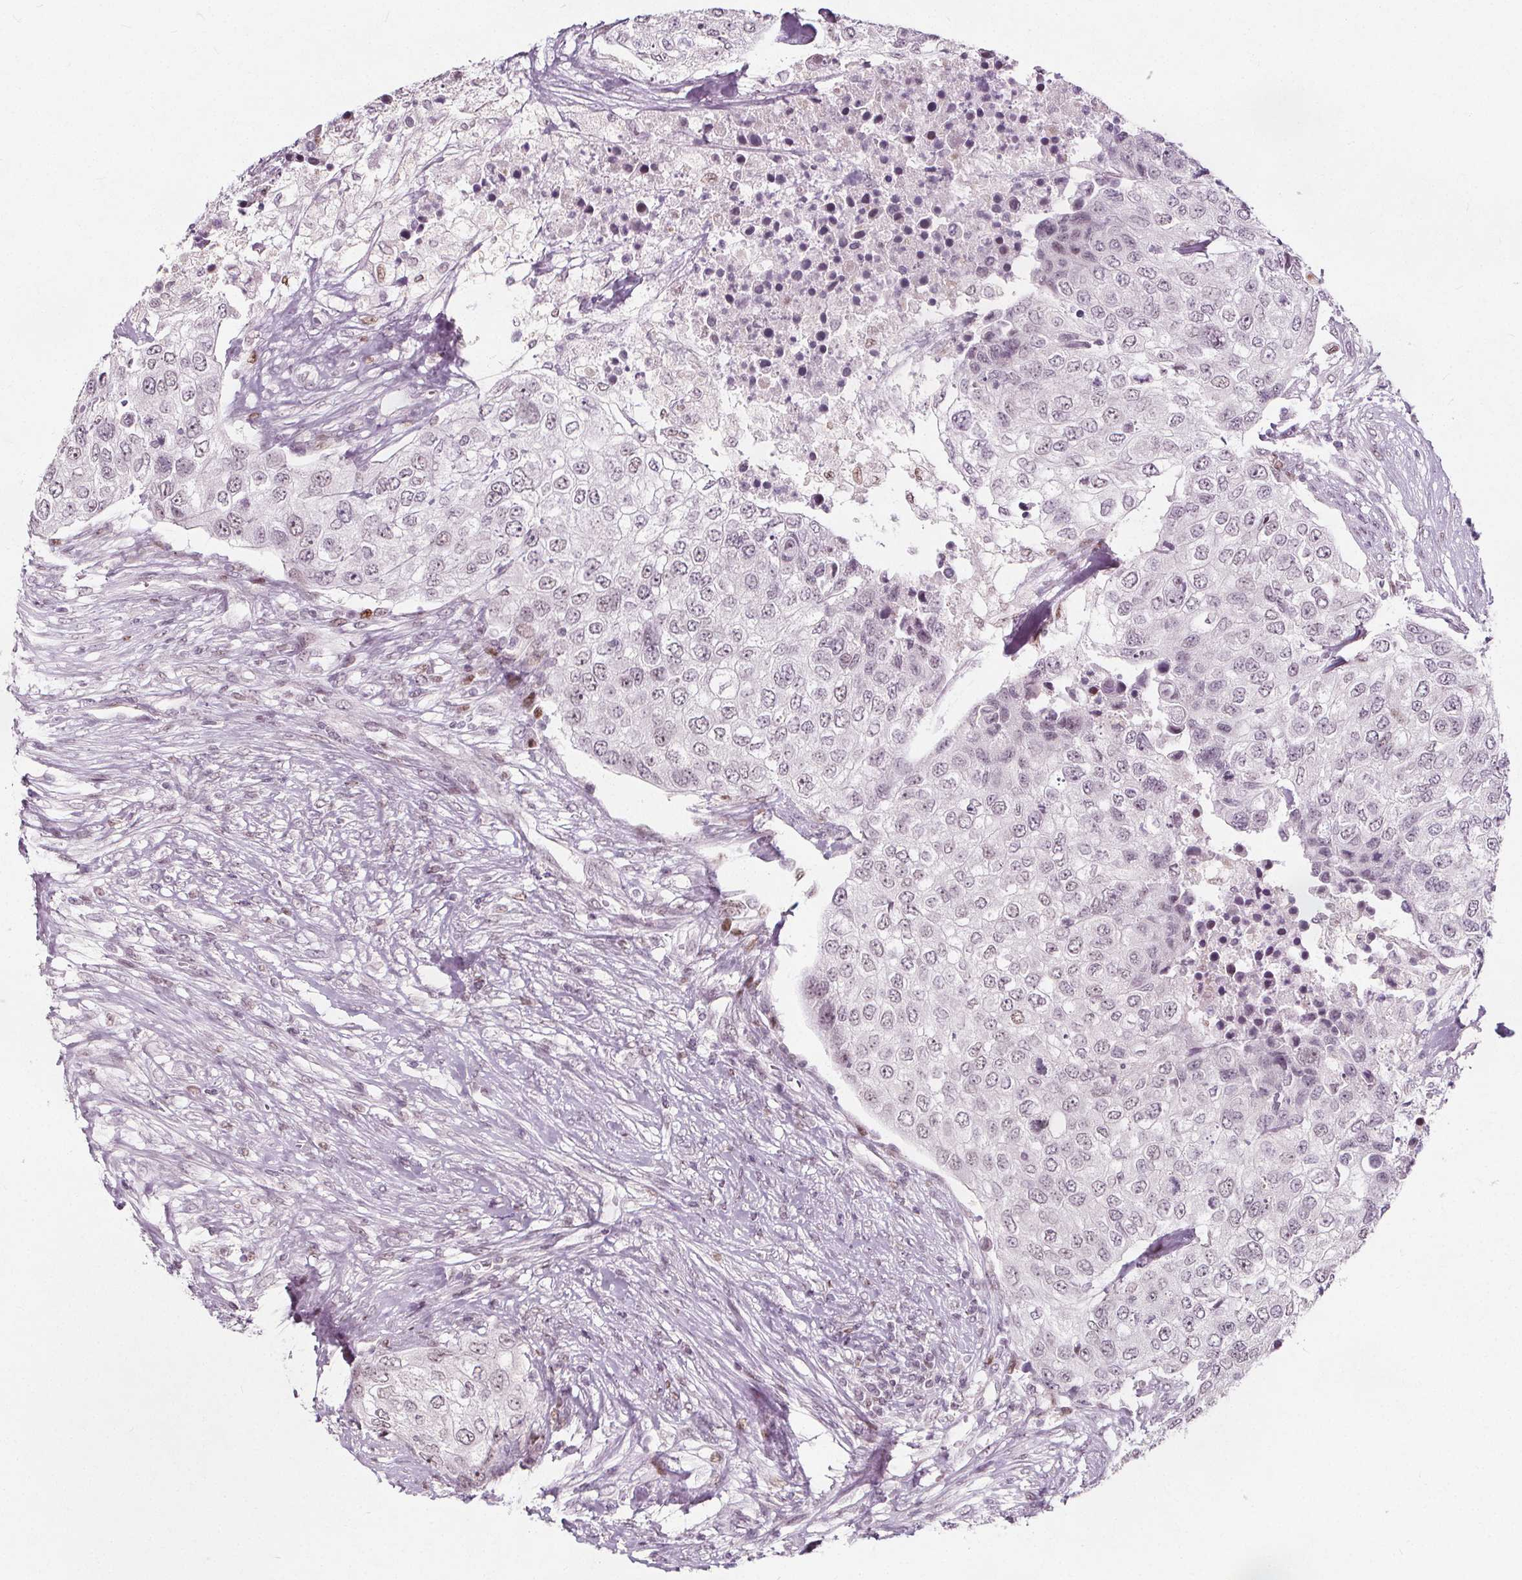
{"staining": {"intensity": "weak", "quantity": "25%-75%", "location": "nuclear"}, "tissue": "urothelial cancer", "cell_type": "Tumor cells", "image_type": "cancer", "snomed": [{"axis": "morphology", "description": "Urothelial carcinoma, High grade"}, {"axis": "topography", "description": "Urinary bladder"}], "caption": "Tumor cells reveal low levels of weak nuclear positivity in approximately 25%-75% of cells in urothelial cancer. The protein of interest is shown in brown color, while the nuclei are stained blue.", "gene": "TAF6L", "patient": {"sex": "female", "age": 78}}